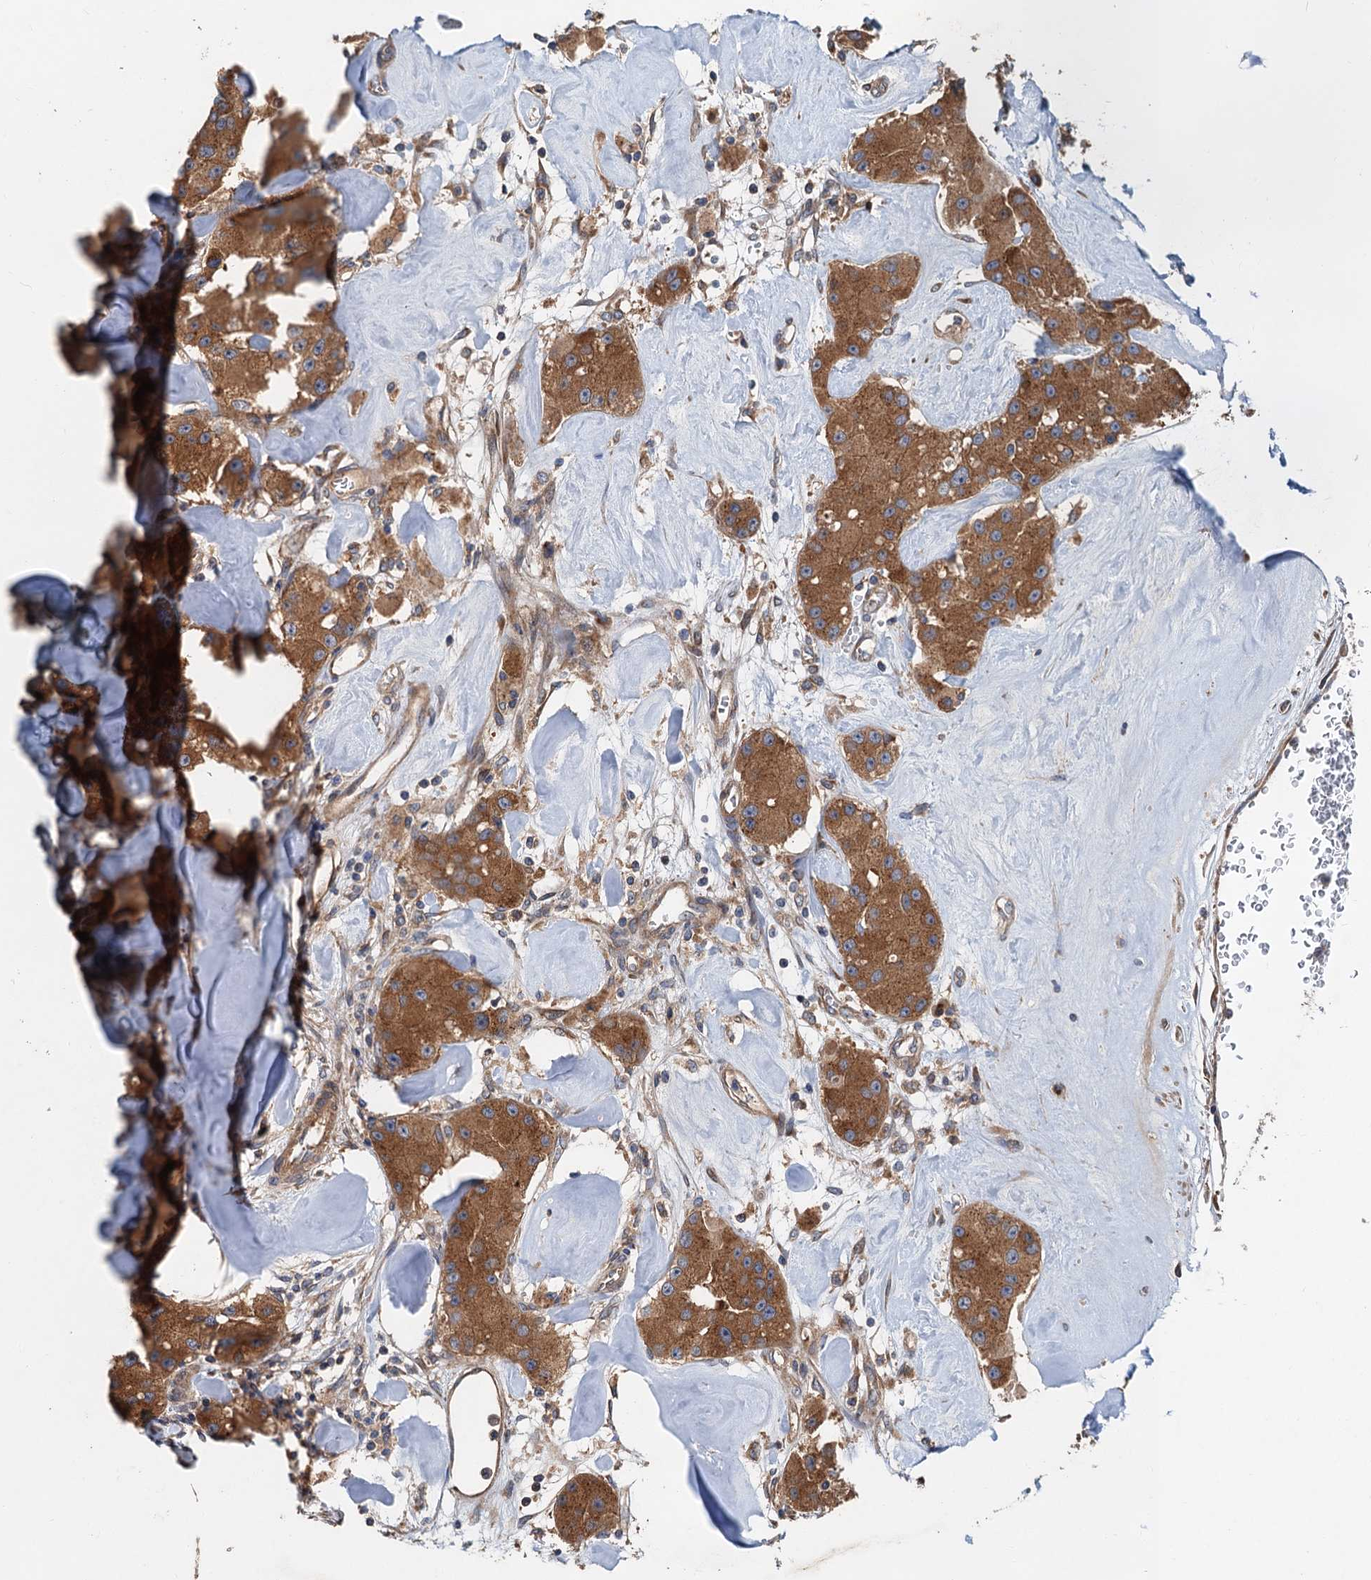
{"staining": {"intensity": "moderate", "quantity": ">75%", "location": "cytoplasmic/membranous"}, "tissue": "carcinoid", "cell_type": "Tumor cells", "image_type": "cancer", "snomed": [{"axis": "morphology", "description": "Carcinoid, malignant, NOS"}, {"axis": "topography", "description": "Pancreas"}], "caption": "DAB (3,3'-diaminobenzidine) immunohistochemical staining of carcinoid (malignant) reveals moderate cytoplasmic/membranous protein positivity in about >75% of tumor cells.", "gene": "COG3", "patient": {"sex": "male", "age": 41}}